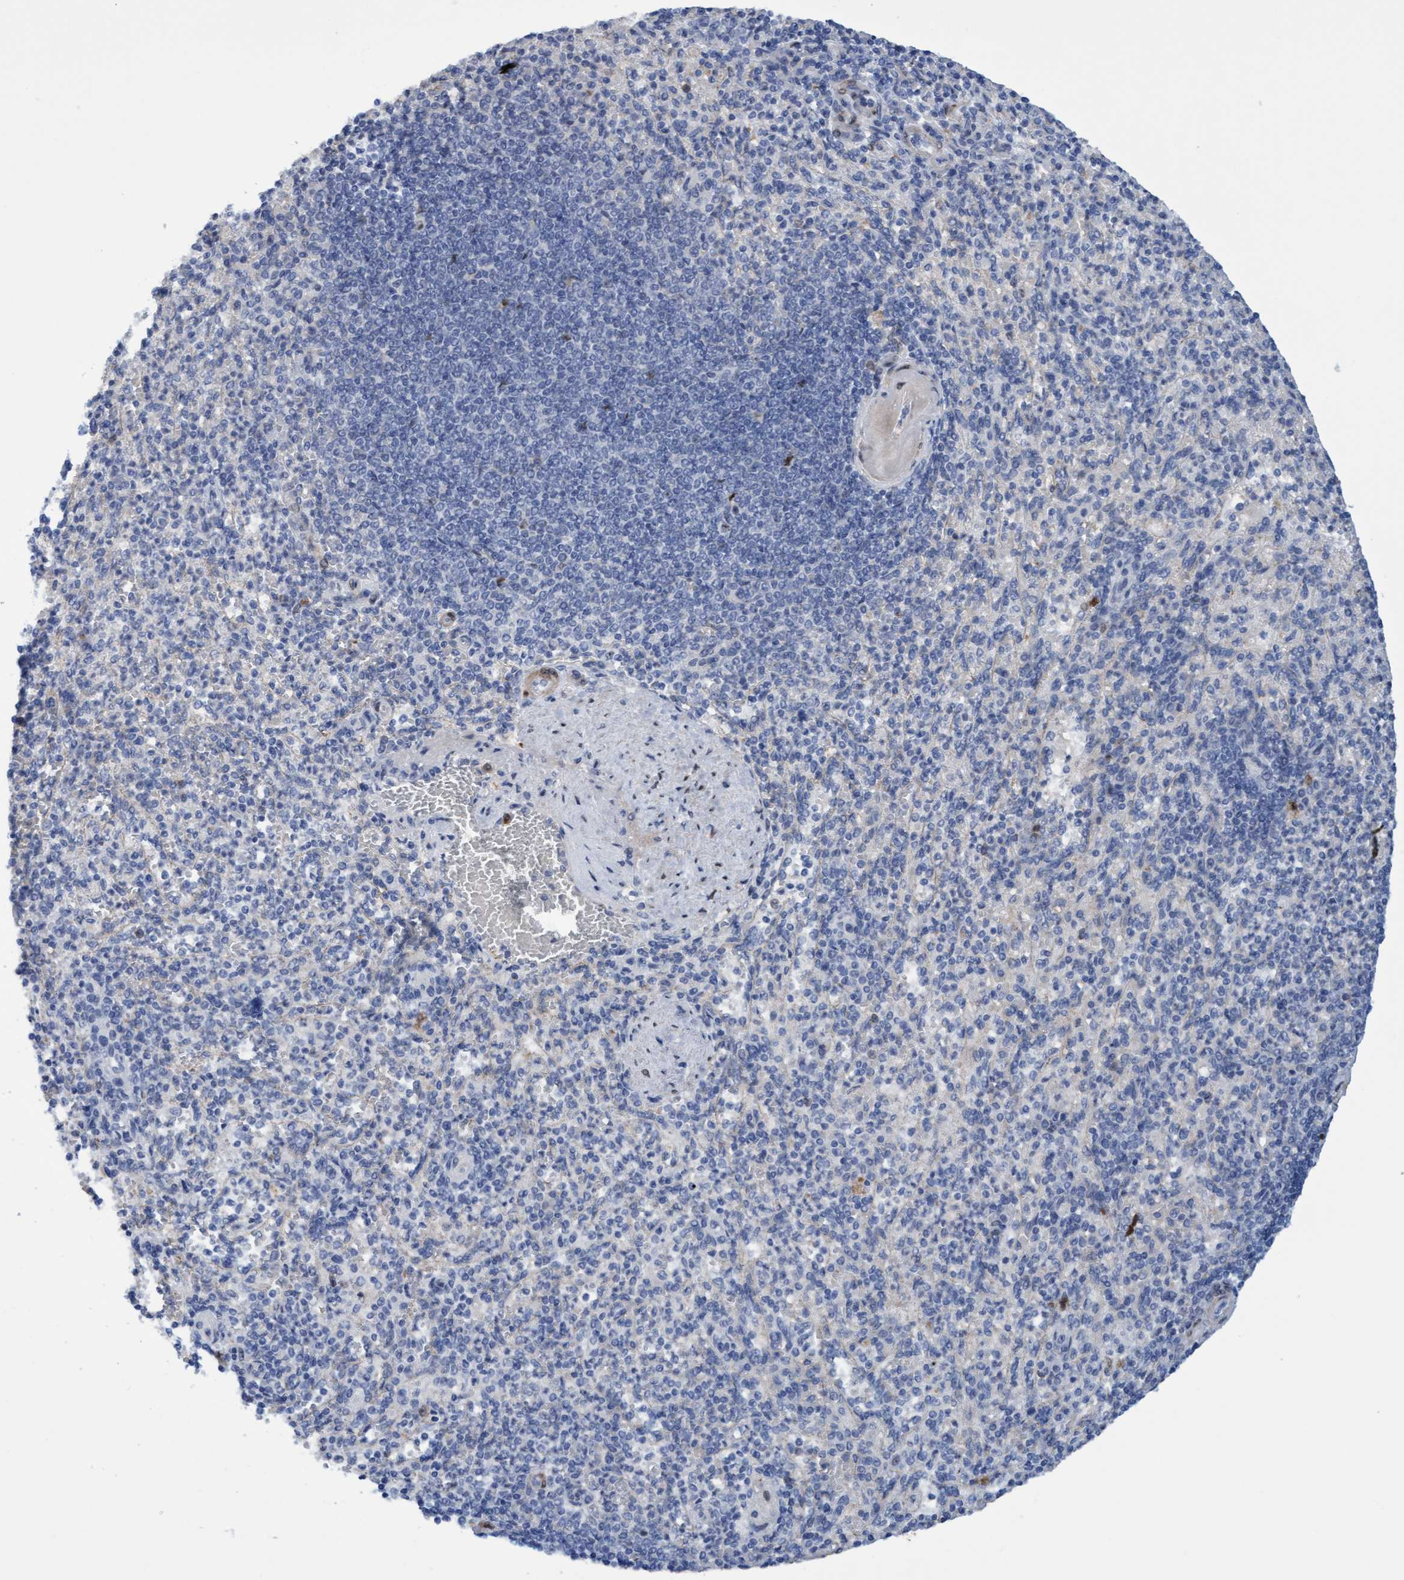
{"staining": {"intensity": "moderate", "quantity": "<25%", "location": "nuclear"}, "tissue": "spleen", "cell_type": "Cells in red pulp", "image_type": "normal", "snomed": [{"axis": "morphology", "description": "Normal tissue, NOS"}, {"axis": "topography", "description": "Spleen"}], "caption": "About <25% of cells in red pulp in normal human spleen reveal moderate nuclear protein positivity as visualized by brown immunohistochemical staining.", "gene": "PINX1", "patient": {"sex": "female", "age": 74}}